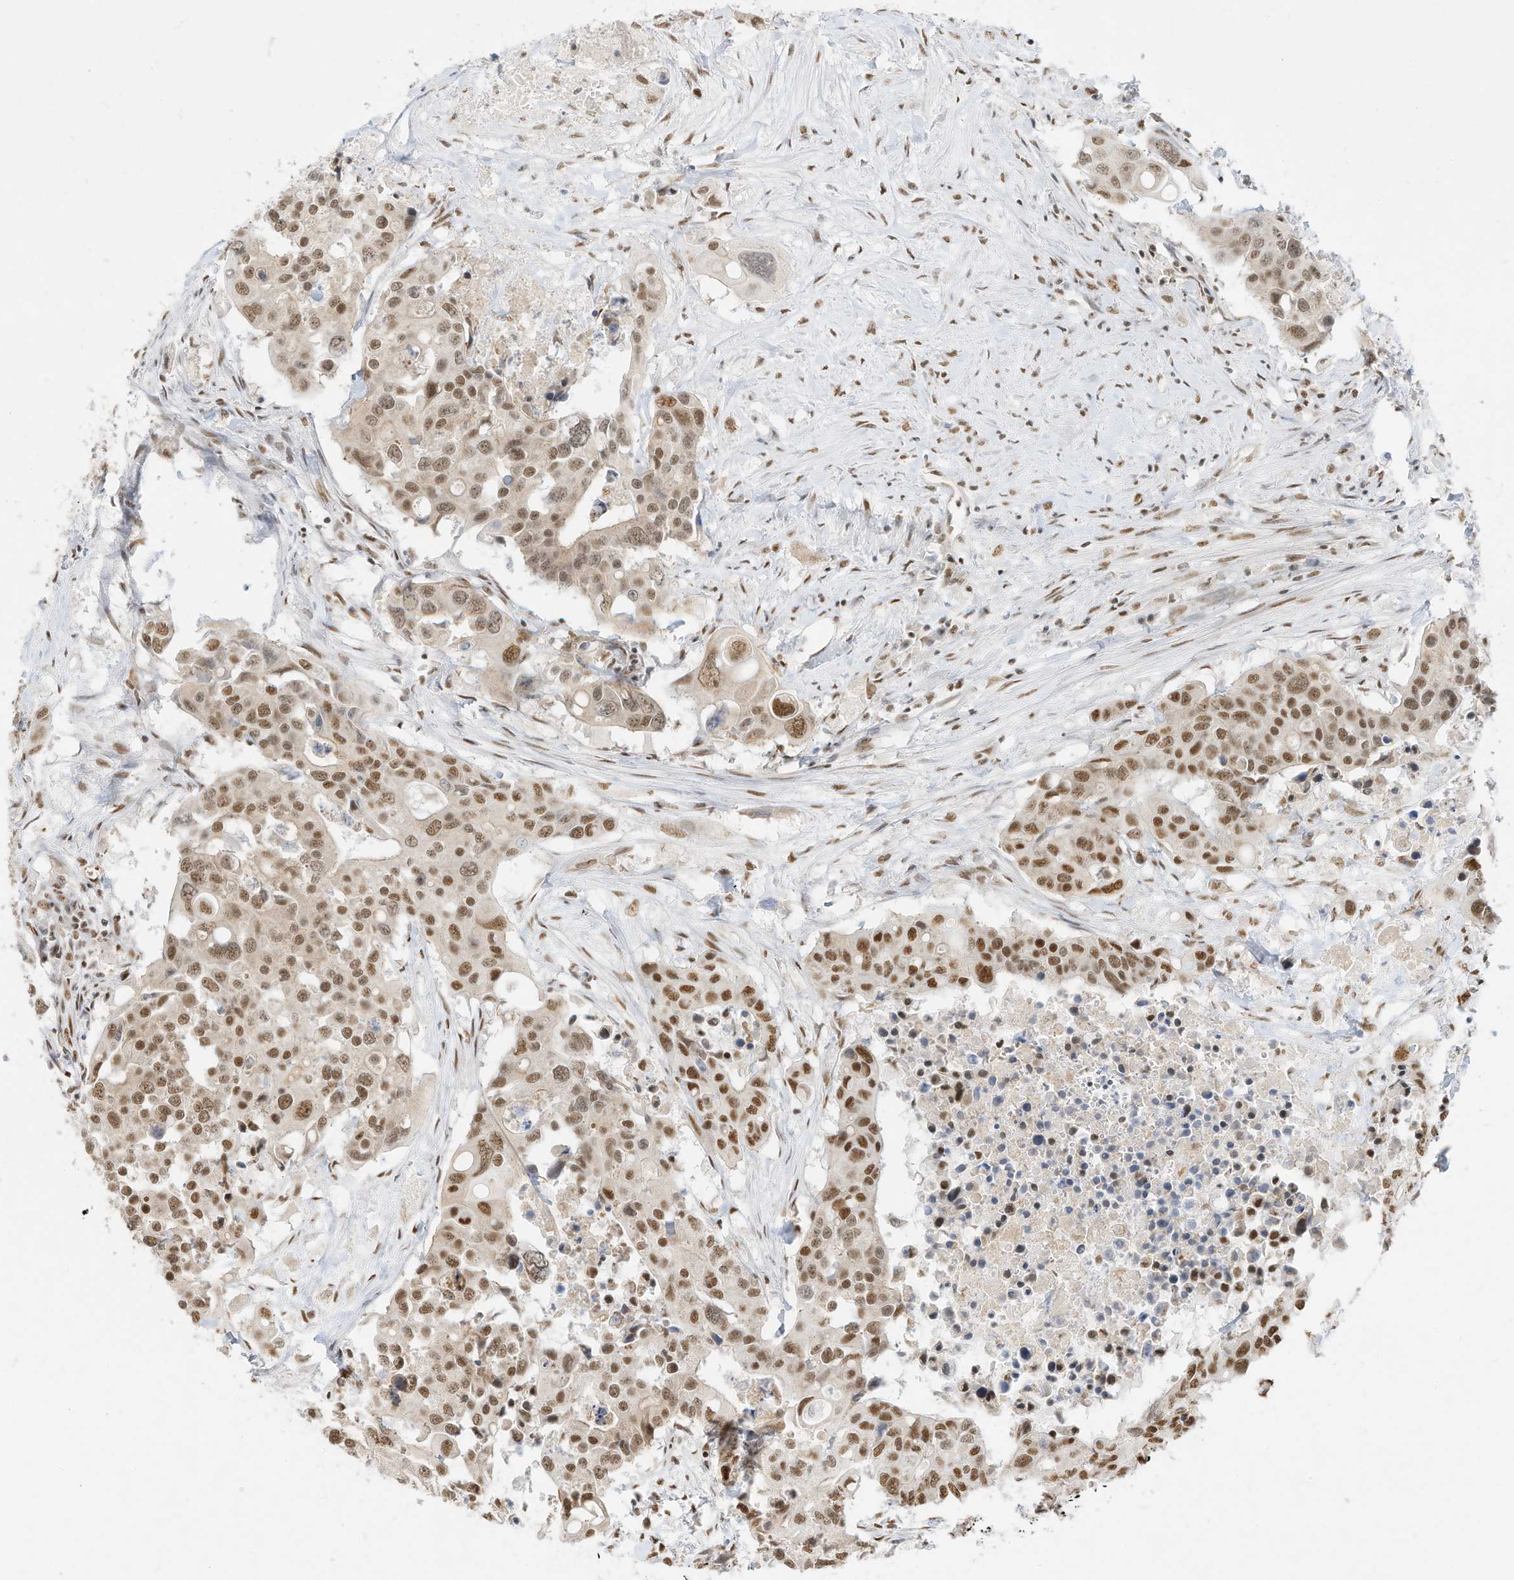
{"staining": {"intensity": "moderate", "quantity": ">75%", "location": "nuclear"}, "tissue": "colorectal cancer", "cell_type": "Tumor cells", "image_type": "cancer", "snomed": [{"axis": "morphology", "description": "Adenocarcinoma, NOS"}, {"axis": "topography", "description": "Colon"}], "caption": "A micrograph of colorectal cancer (adenocarcinoma) stained for a protein exhibits moderate nuclear brown staining in tumor cells. Using DAB (brown) and hematoxylin (blue) stains, captured at high magnification using brightfield microscopy.", "gene": "NHSL1", "patient": {"sex": "male", "age": 77}}